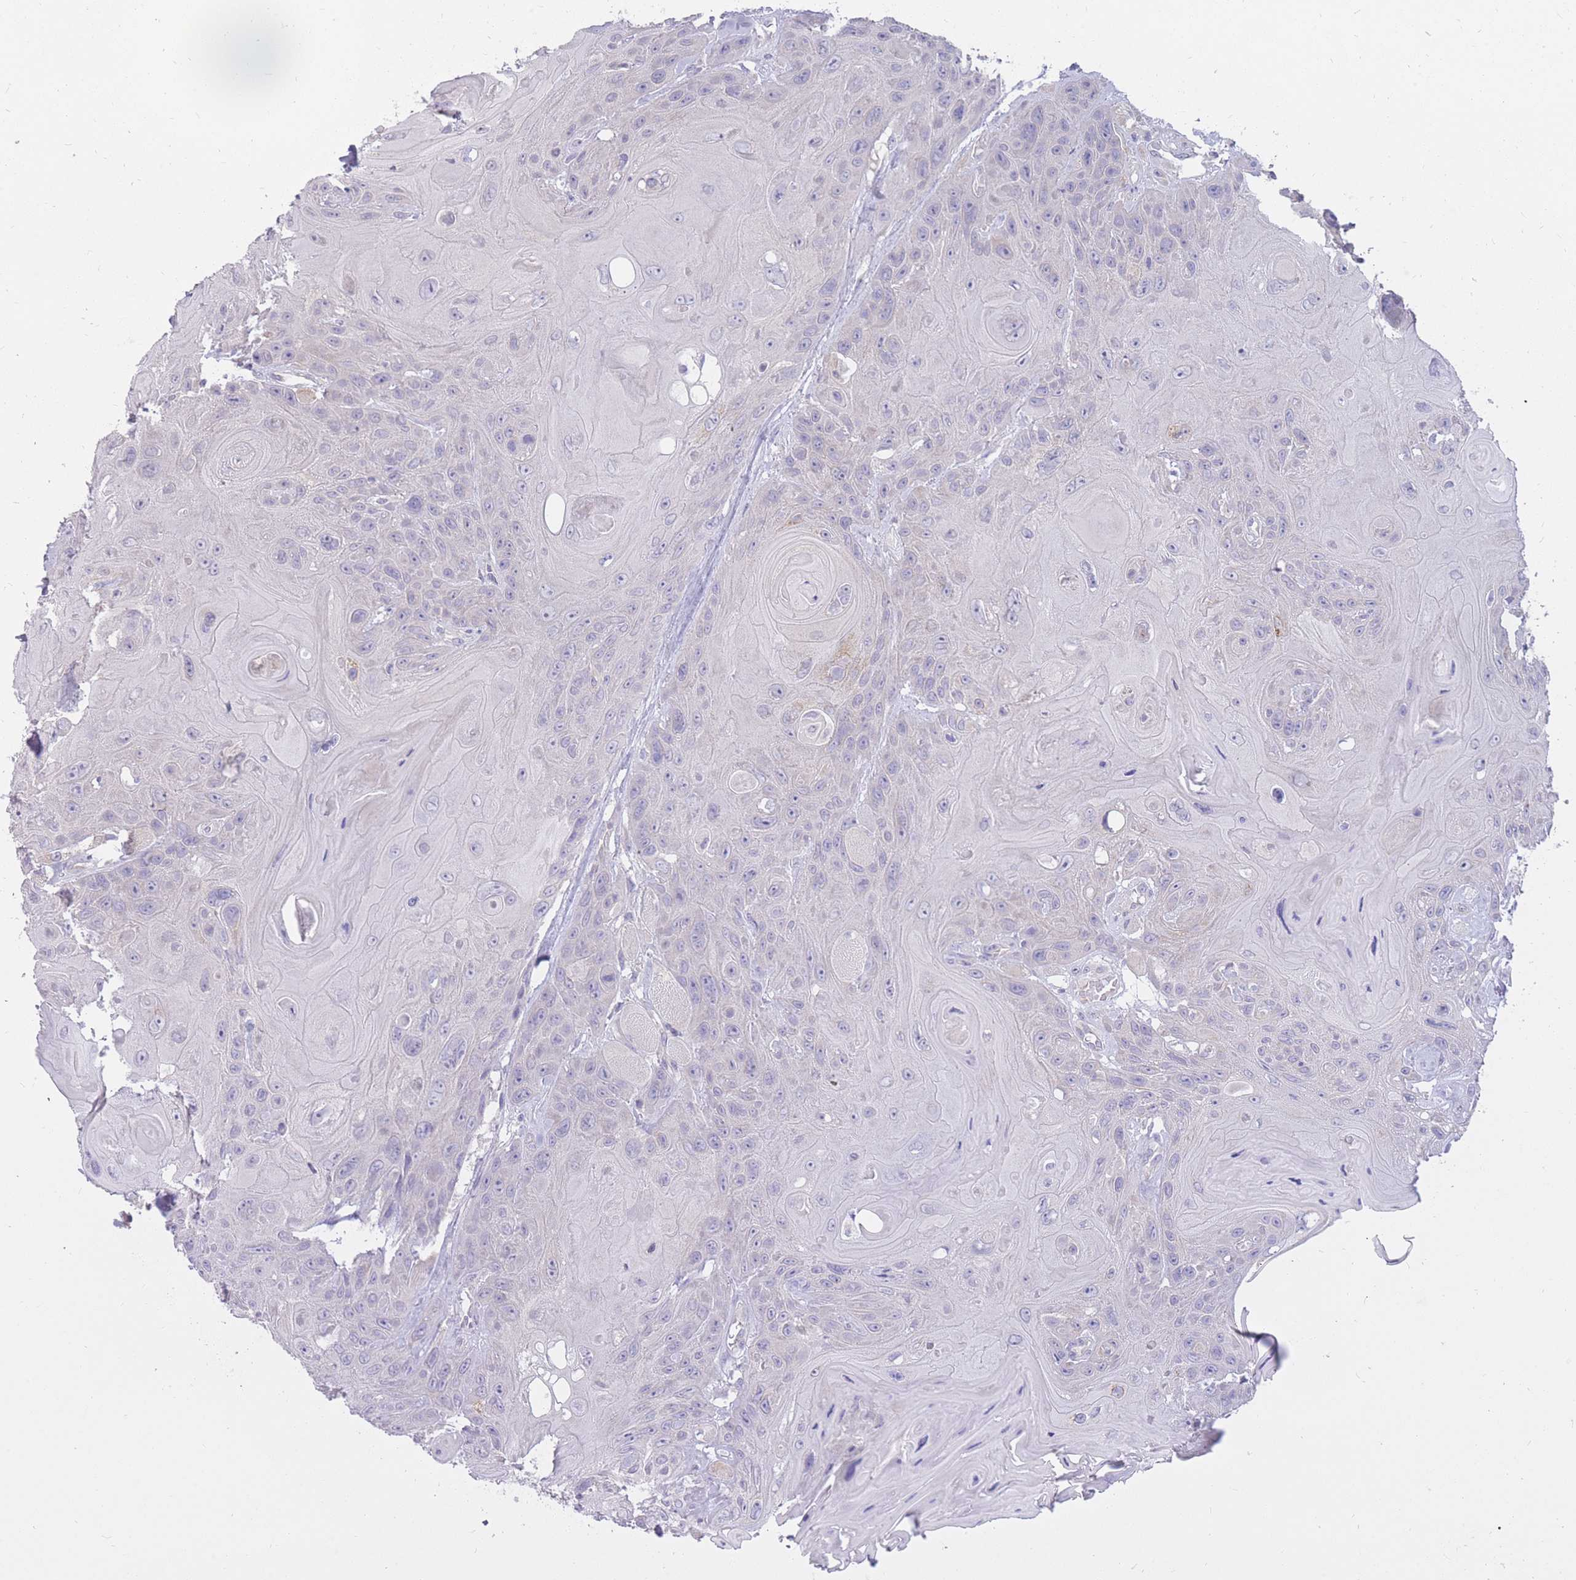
{"staining": {"intensity": "negative", "quantity": "none", "location": "none"}, "tissue": "head and neck cancer", "cell_type": "Tumor cells", "image_type": "cancer", "snomed": [{"axis": "morphology", "description": "Squamous cell carcinoma, NOS"}, {"axis": "topography", "description": "Head-Neck"}], "caption": "A high-resolution histopathology image shows immunohistochemistry staining of squamous cell carcinoma (head and neck), which reveals no significant expression in tumor cells.", "gene": "RNF170", "patient": {"sex": "female", "age": 59}}